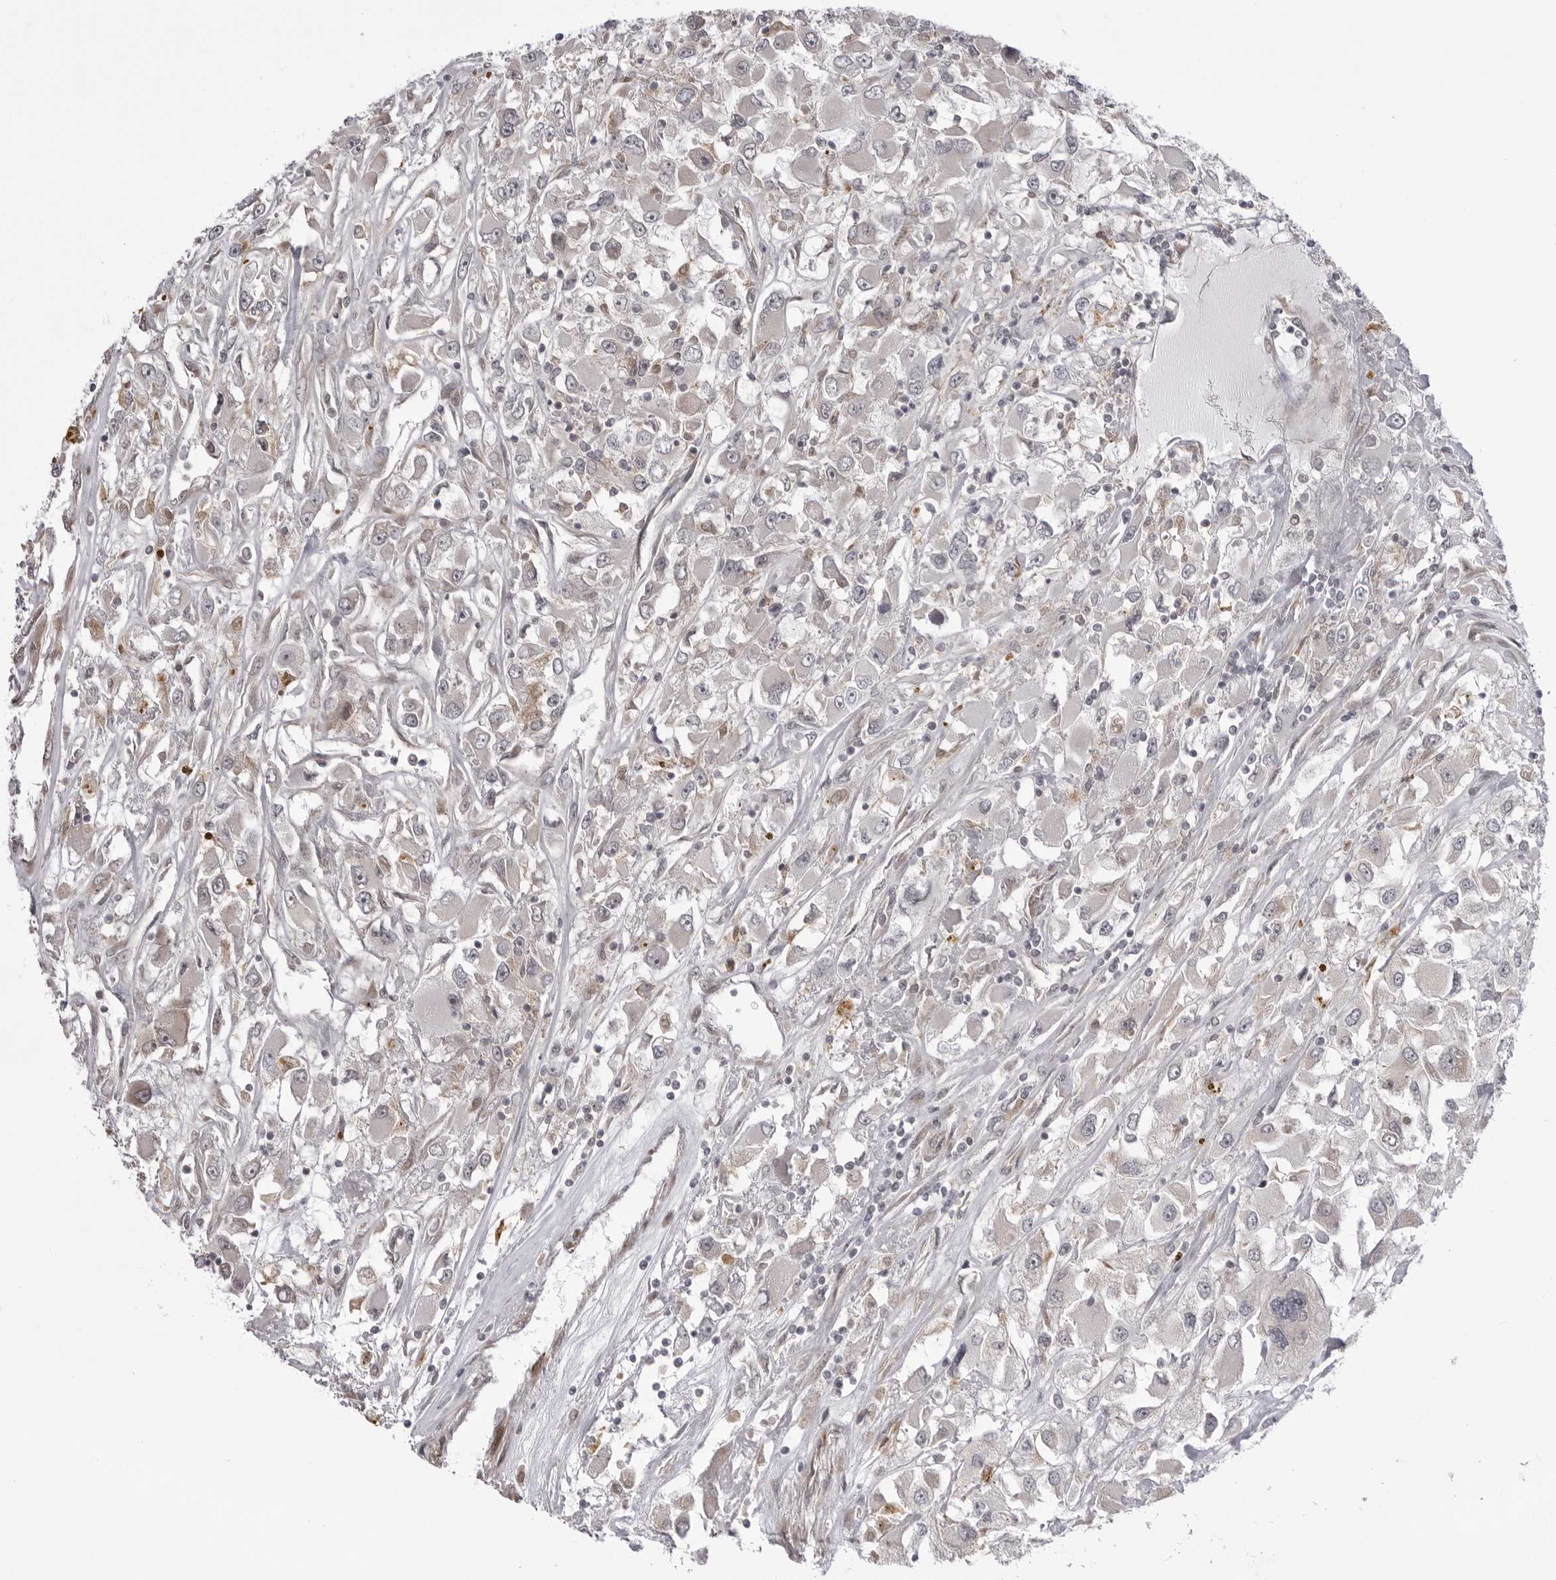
{"staining": {"intensity": "negative", "quantity": "none", "location": "none"}, "tissue": "renal cancer", "cell_type": "Tumor cells", "image_type": "cancer", "snomed": [{"axis": "morphology", "description": "Adenocarcinoma, NOS"}, {"axis": "topography", "description": "Kidney"}], "caption": "IHC photomicrograph of human adenocarcinoma (renal) stained for a protein (brown), which shows no expression in tumor cells.", "gene": "PTK2B", "patient": {"sex": "female", "age": 52}}